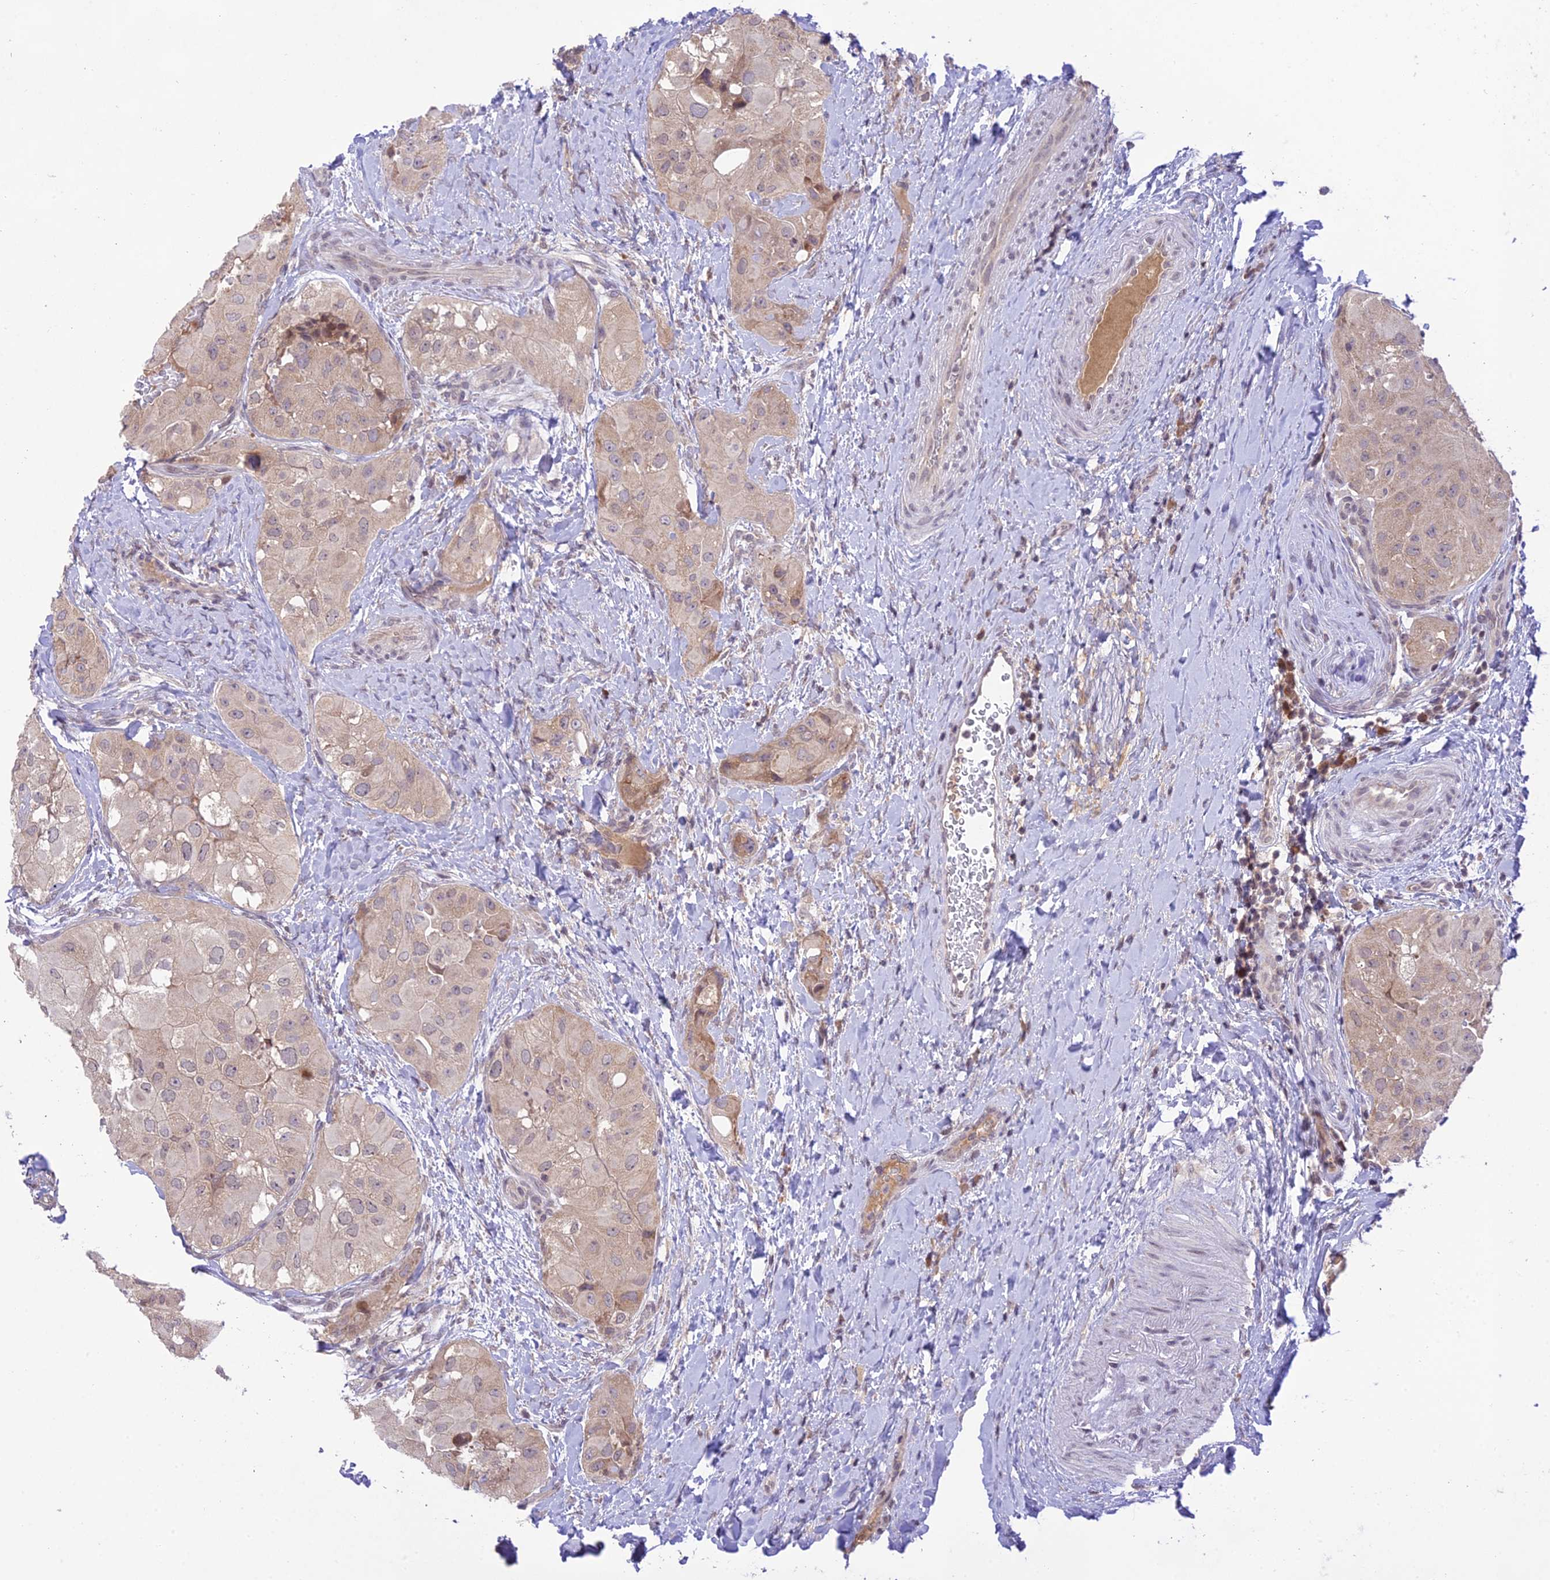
{"staining": {"intensity": "weak", "quantity": "25%-75%", "location": "cytoplasmic/membranous"}, "tissue": "thyroid cancer", "cell_type": "Tumor cells", "image_type": "cancer", "snomed": [{"axis": "morphology", "description": "Normal tissue, NOS"}, {"axis": "morphology", "description": "Papillary adenocarcinoma, NOS"}, {"axis": "topography", "description": "Thyroid gland"}], "caption": "Protein positivity by immunohistochemistry (IHC) reveals weak cytoplasmic/membranous expression in approximately 25%-75% of tumor cells in thyroid papillary adenocarcinoma.", "gene": "TEKT1", "patient": {"sex": "female", "age": 59}}